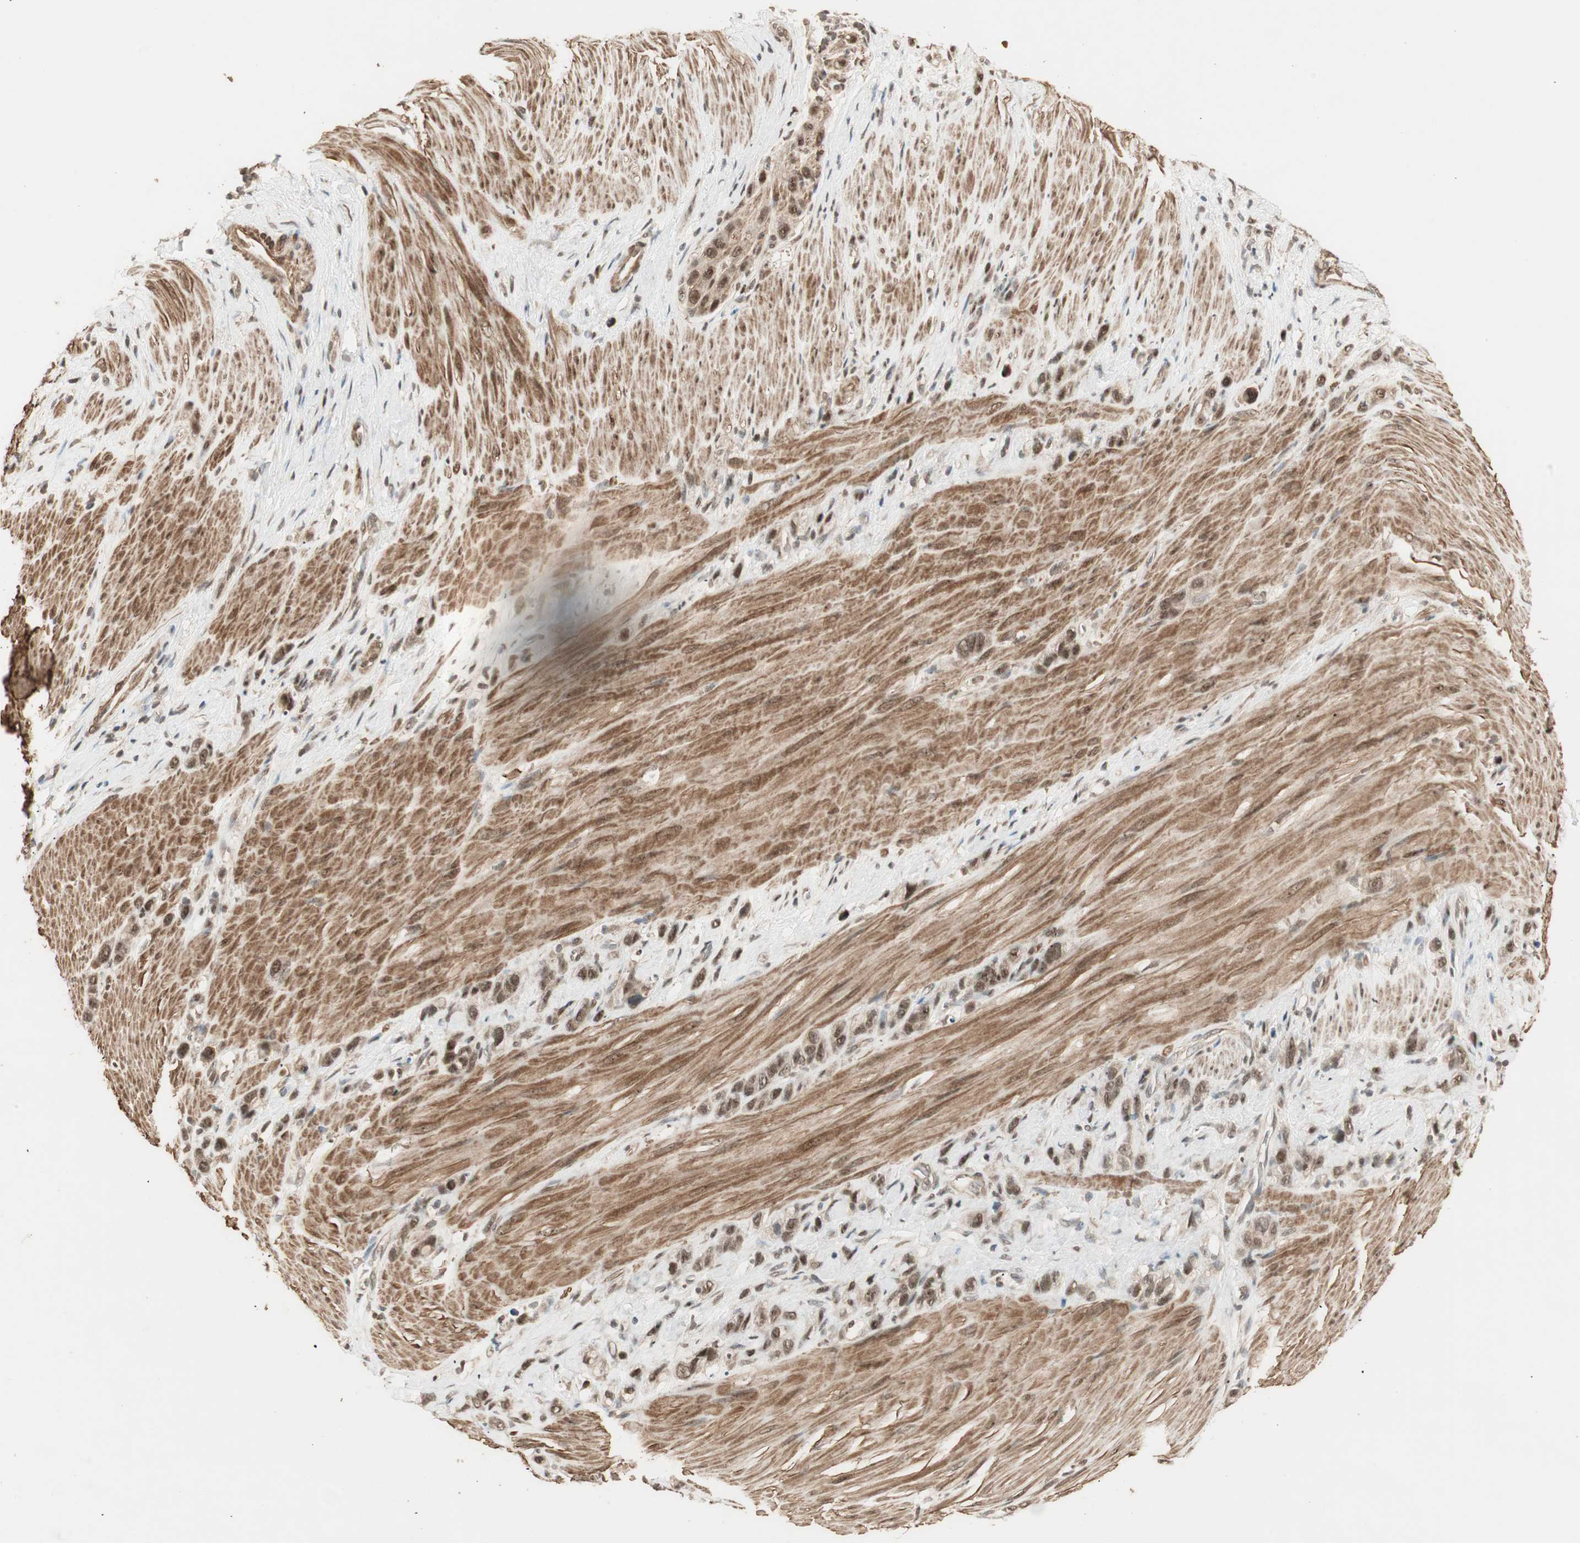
{"staining": {"intensity": "moderate", "quantity": ">75%", "location": "cytoplasmic/membranous,nuclear"}, "tissue": "stomach cancer", "cell_type": "Tumor cells", "image_type": "cancer", "snomed": [{"axis": "morphology", "description": "Normal tissue, NOS"}, {"axis": "morphology", "description": "Adenocarcinoma, NOS"}, {"axis": "morphology", "description": "Adenocarcinoma, High grade"}, {"axis": "topography", "description": "Stomach, upper"}, {"axis": "topography", "description": "Stomach"}], "caption": "Immunohistochemistry (IHC) (DAB) staining of stomach cancer reveals moderate cytoplasmic/membranous and nuclear protein staining in approximately >75% of tumor cells.", "gene": "ZSCAN31", "patient": {"sex": "female", "age": 65}}